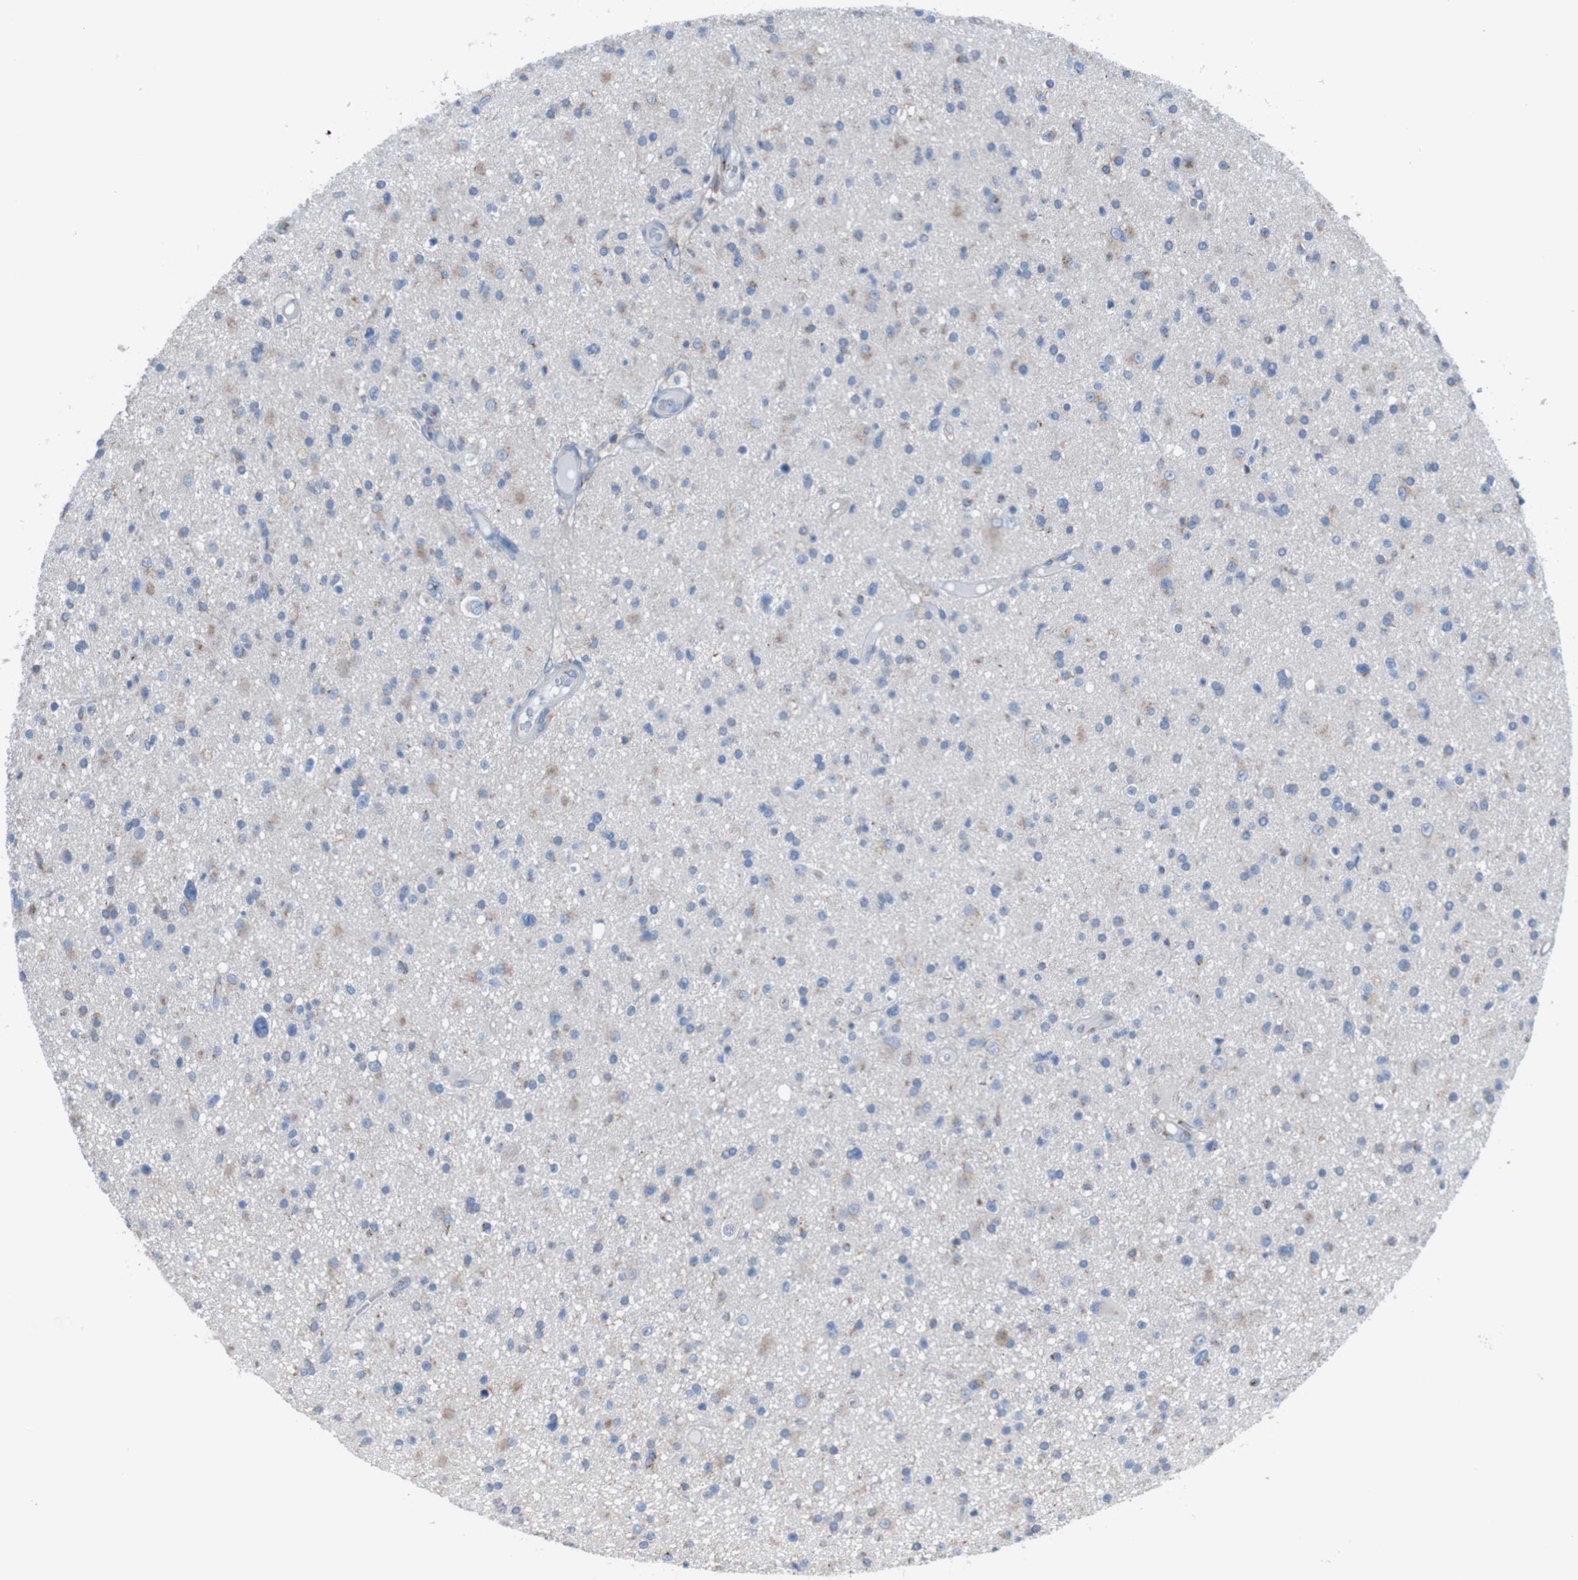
{"staining": {"intensity": "moderate", "quantity": "25%-75%", "location": "cytoplasmic/membranous"}, "tissue": "glioma", "cell_type": "Tumor cells", "image_type": "cancer", "snomed": [{"axis": "morphology", "description": "Glioma, malignant, High grade"}, {"axis": "topography", "description": "Brain"}], "caption": "A brown stain shows moderate cytoplasmic/membranous staining of a protein in glioma tumor cells.", "gene": "MINAR1", "patient": {"sex": "male", "age": 33}}